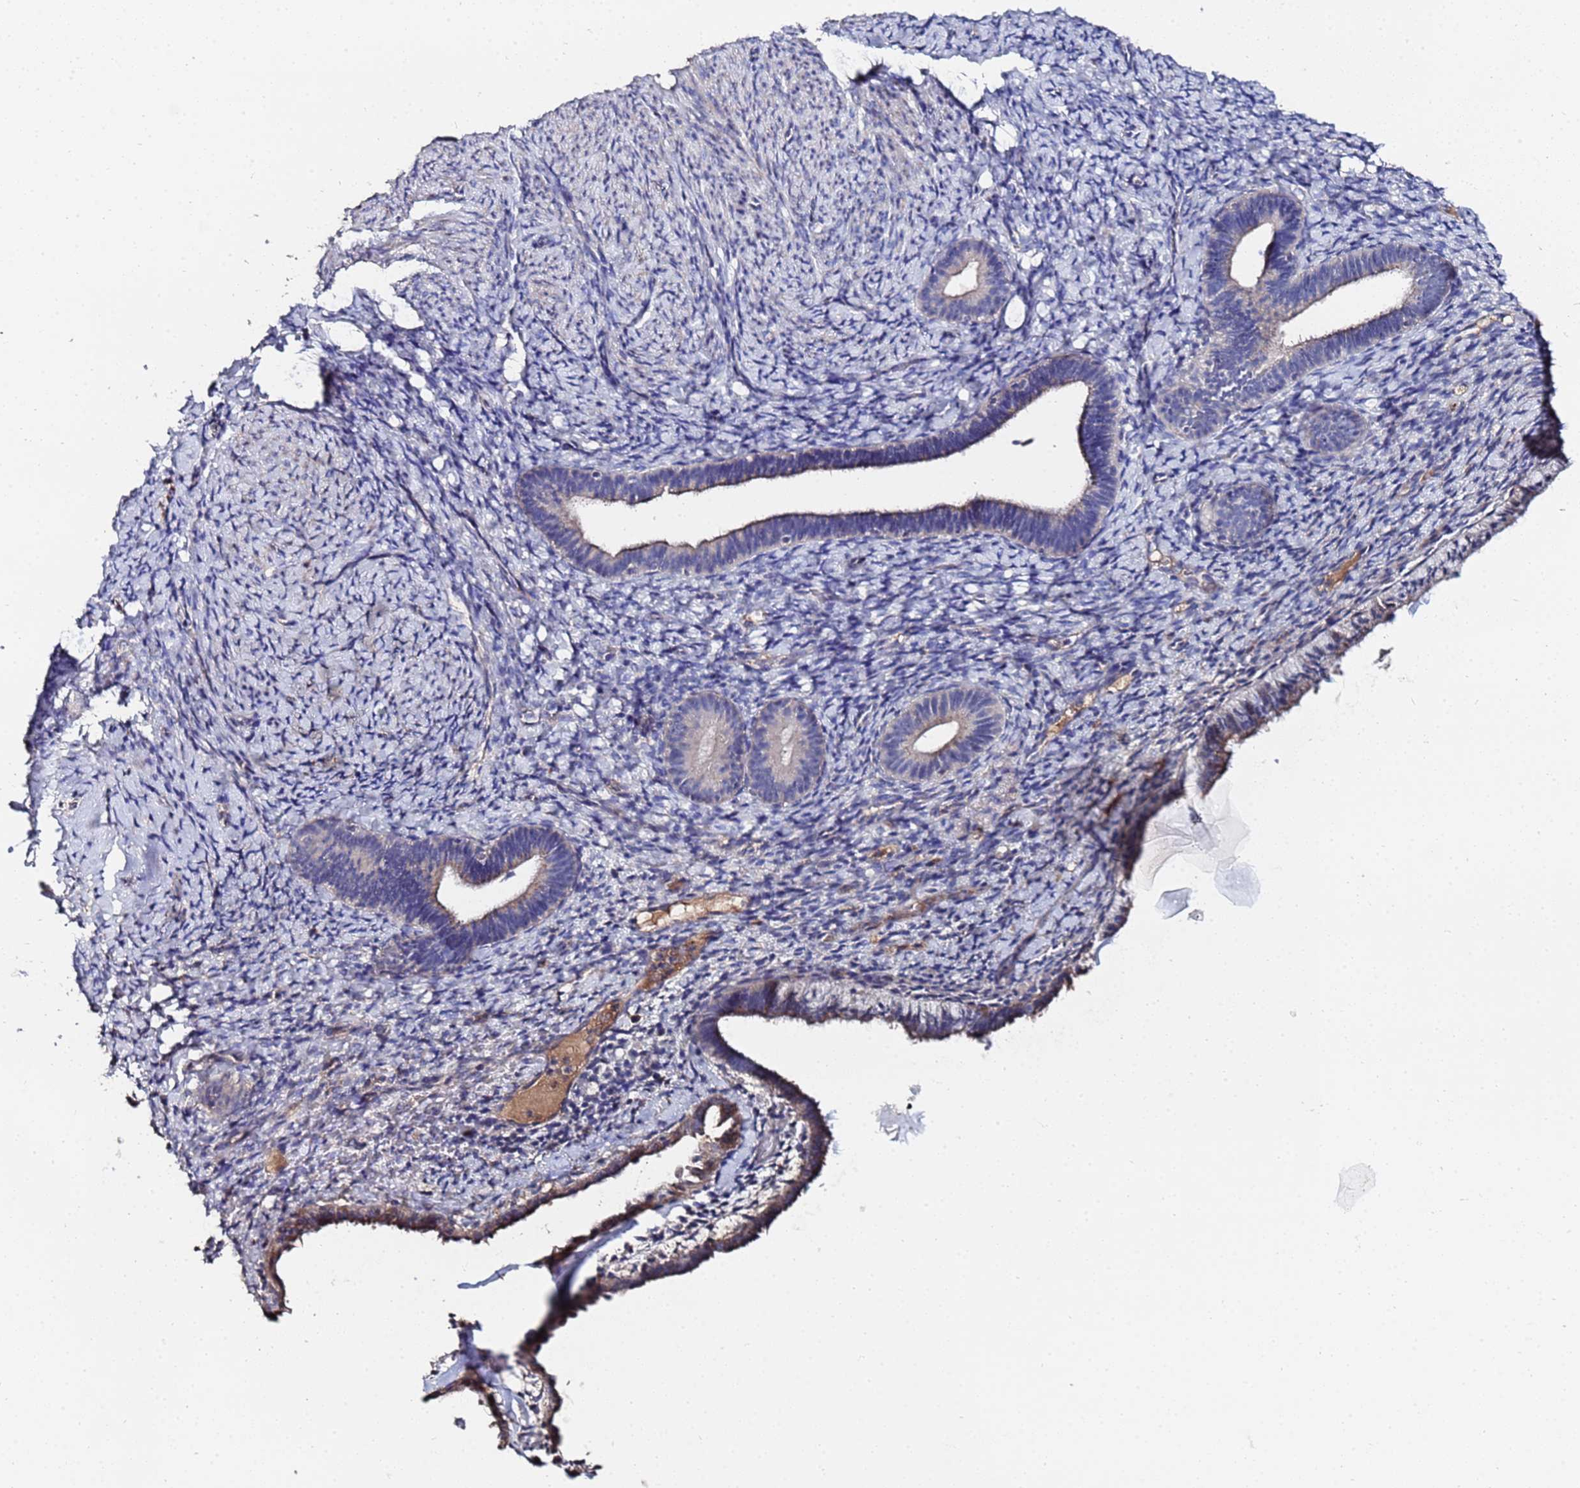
{"staining": {"intensity": "negative", "quantity": "none", "location": "none"}, "tissue": "endometrium", "cell_type": "Cells in endometrial stroma", "image_type": "normal", "snomed": [{"axis": "morphology", "description": "Normal tissue, NOS"}, {"axis": "topography", "description": "Endometrium"}], "caption": "Cells in endometrial stroma are negative for protein expression in unremarkable human endometrium. Nuclei are stained in blue.", "gene": "TCP10L", "patient": {"sex": "female", "age": 65}}